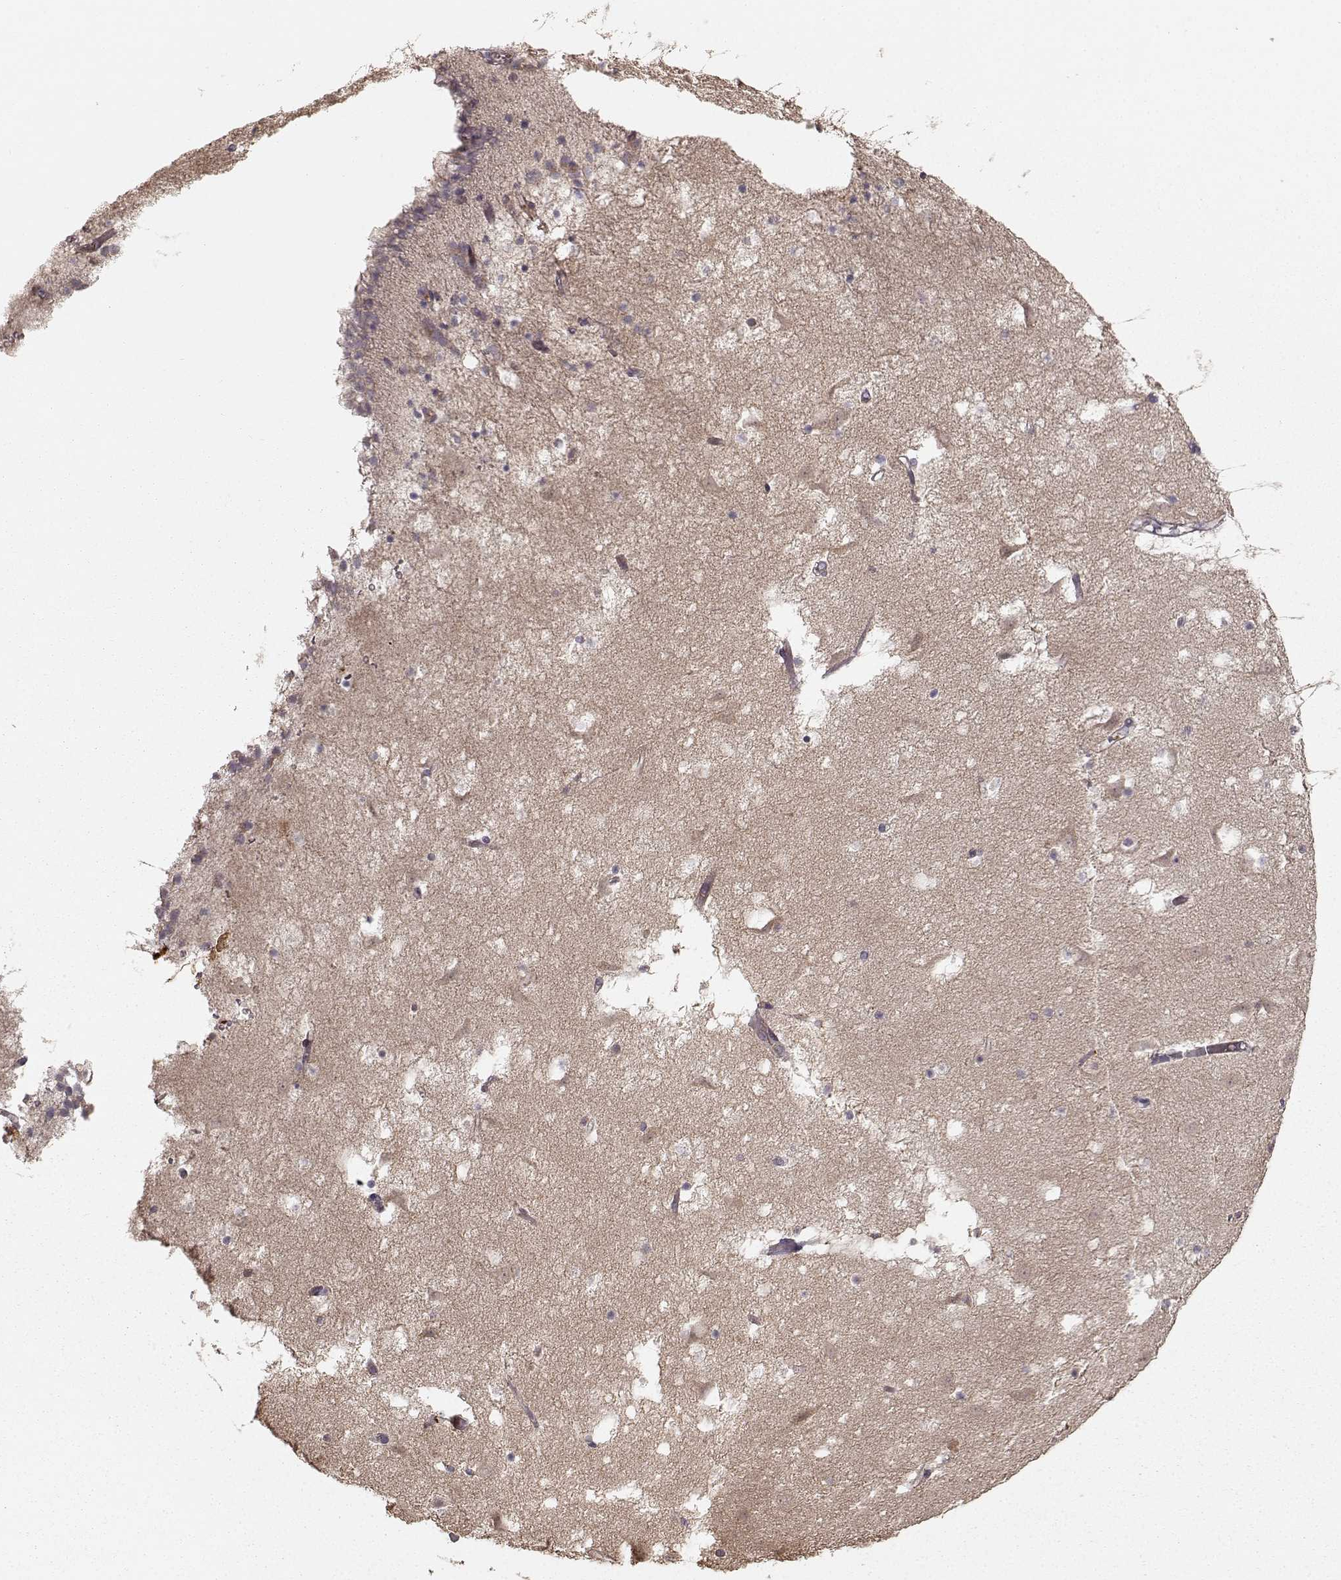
{"staining": {"intensity": "negative", "quantity": "none", "location": "none"}, "tissue": "caudate", "cell_type": "Glial cells", "image_type": "normal", "snomed": [{"axis": "morphology", "description": "Normal tissue, NOS"}, {"axis": "topography", "description": "Lateral ventricle wall"}], "caption": "IHC of unremarkable caudate displays no staining in glial cells.", "gene": "WNT6", "patient": {"sex": "female", "age": 42}}